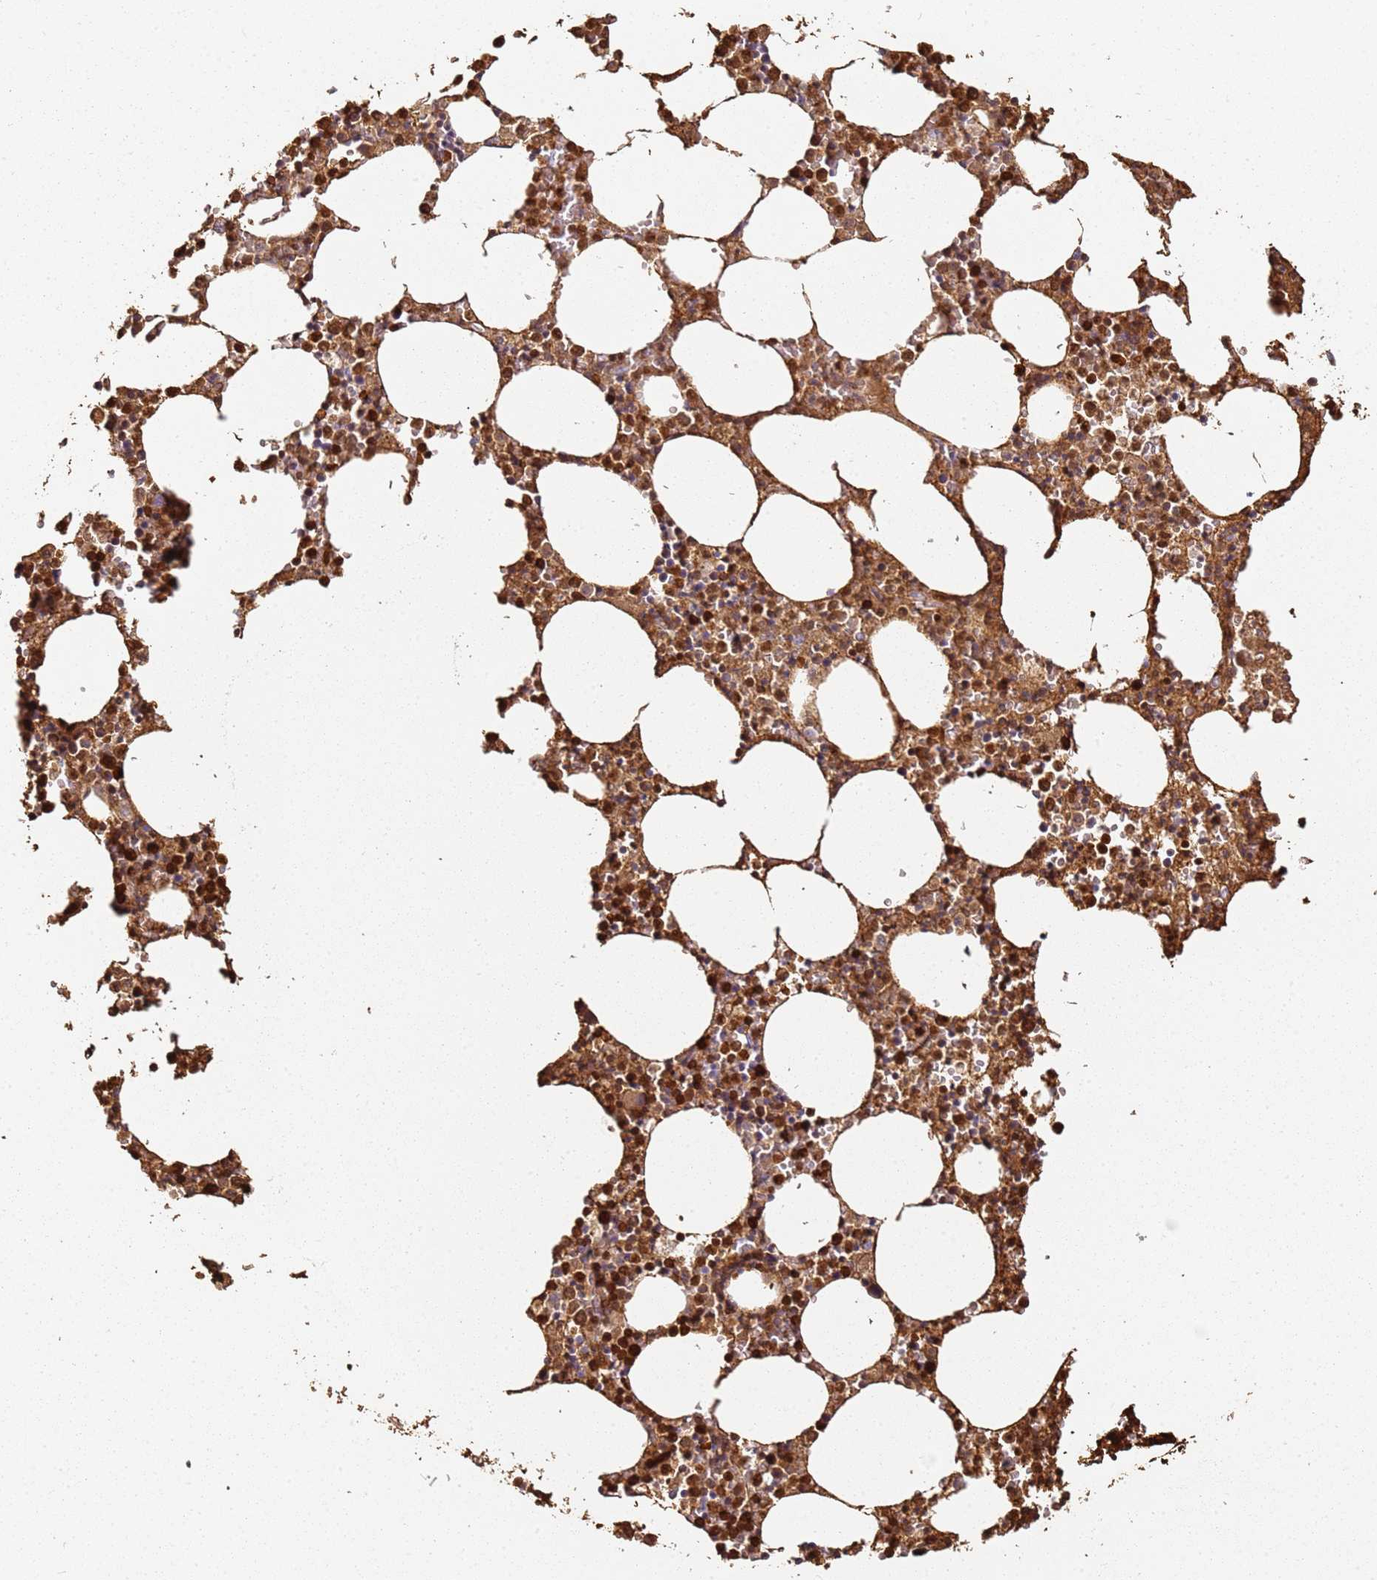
{"staining": {"intensity": "strong", "quantity": ">75%", "location": "cytoplasmic/membranous,nuclear"}, "tissue": "bone marrow", "cell_type": "Hematopoietic cells", "image_type": "normal", "snomed": [{"axis": "morphology", "description": "Normal tissue, NOS"}, {"axis": "topography", "description": "Bone marrow"}], "caption": "Immunohistochemistry (IHC) of unremarkable human bone marrow demonstrates high levels of strong cytoplasmic/membranous,nuclear expression in approximately >75% of hematopoietic cells.", "gene": "S100A4", "patient": {"sex": "female", "age": 64}}